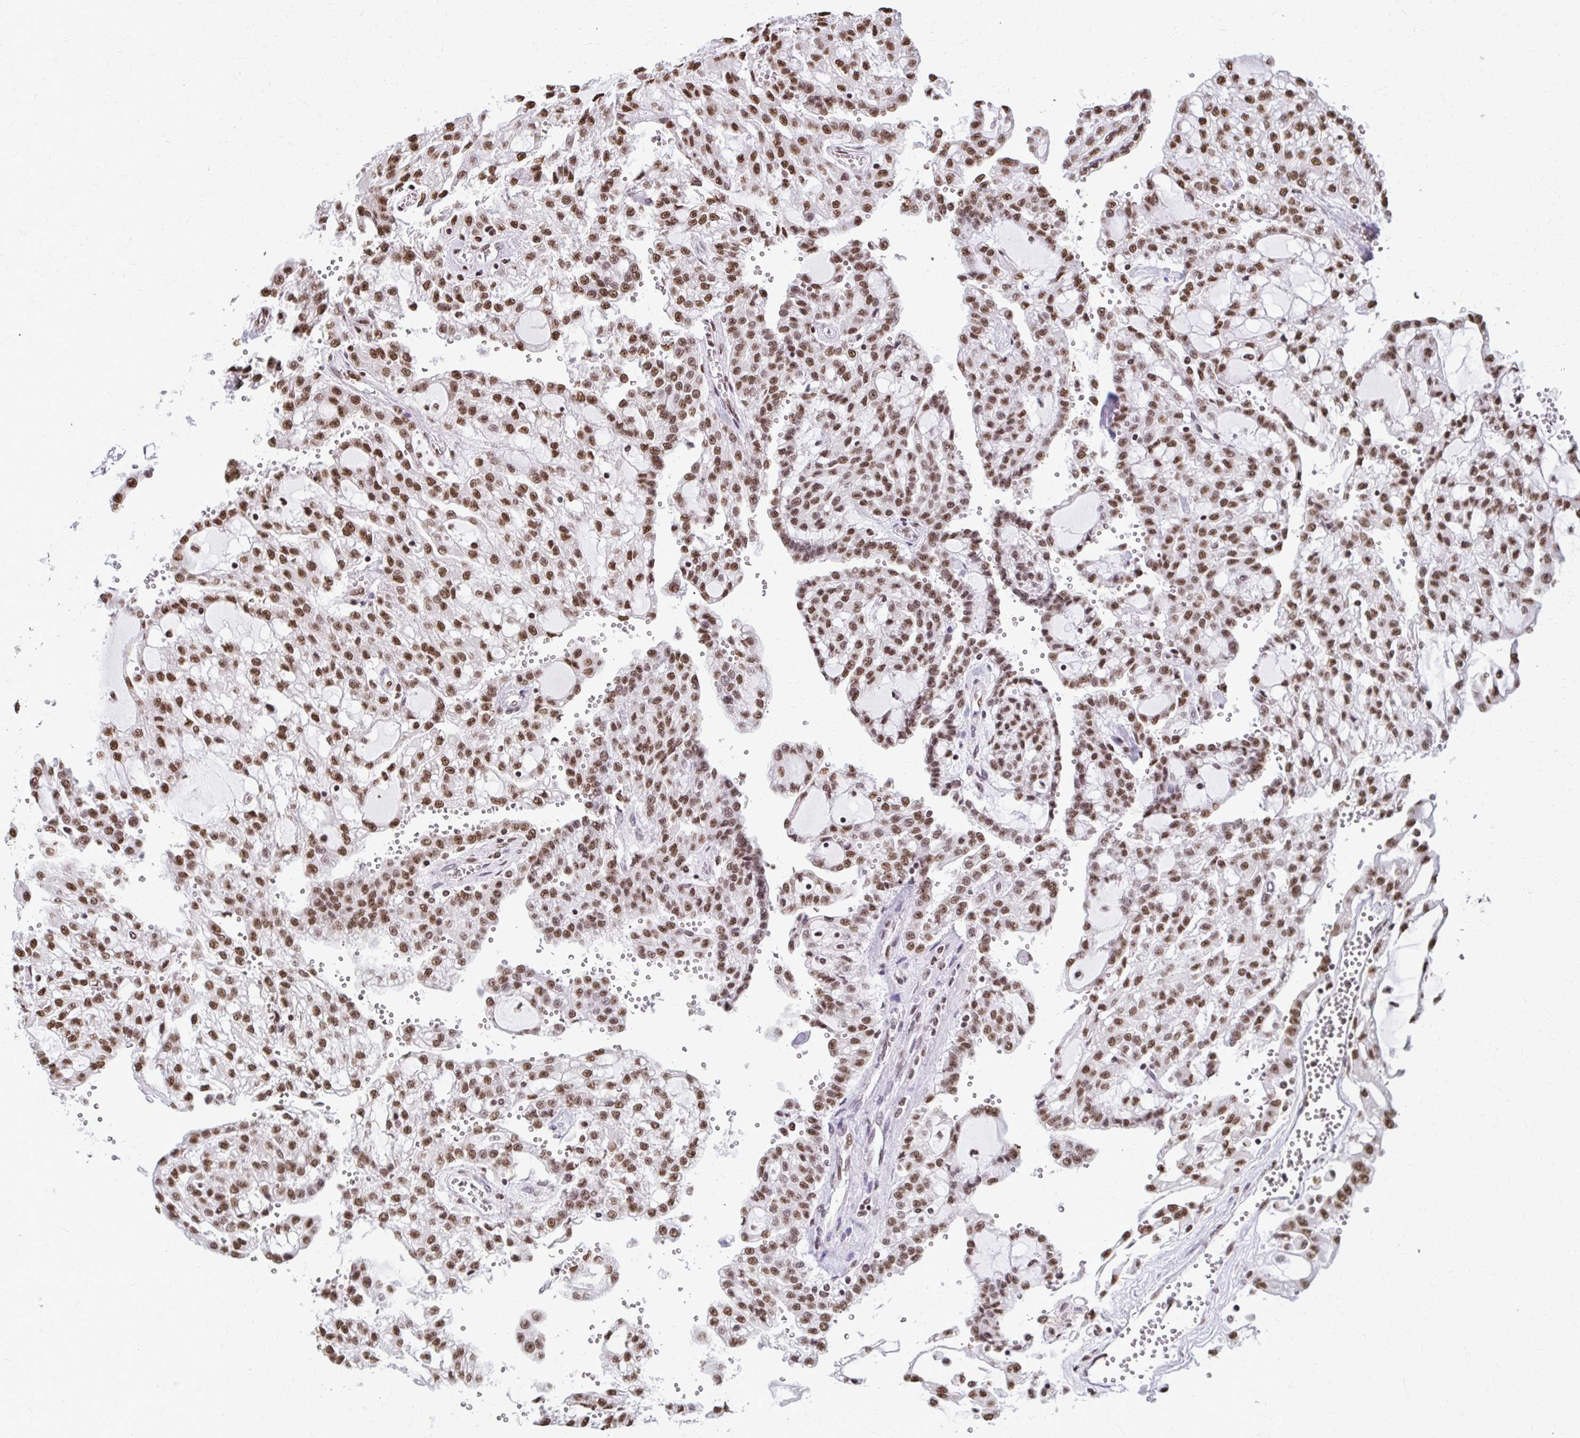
{"staining": {"intensity": "moderate", "quantity": ">75%", "location": "nuclear"}, "tissue": "renal cancer", "cell_type": "Tumor cells", "image_type": "cancer", "snomed": [{"axis": "morphology", "description": "Adenocarcinoma, NOS"}, {"axis": "topography", "description": "Kidney"}], "caption": "This is a photomicrograph of IHC staining of adenocarcinoma (renal), which shows moderate positivity in the nuclear of tumor cells.", "gene": "SNRPA", "patient": {"sex": "male", "age": 63}}